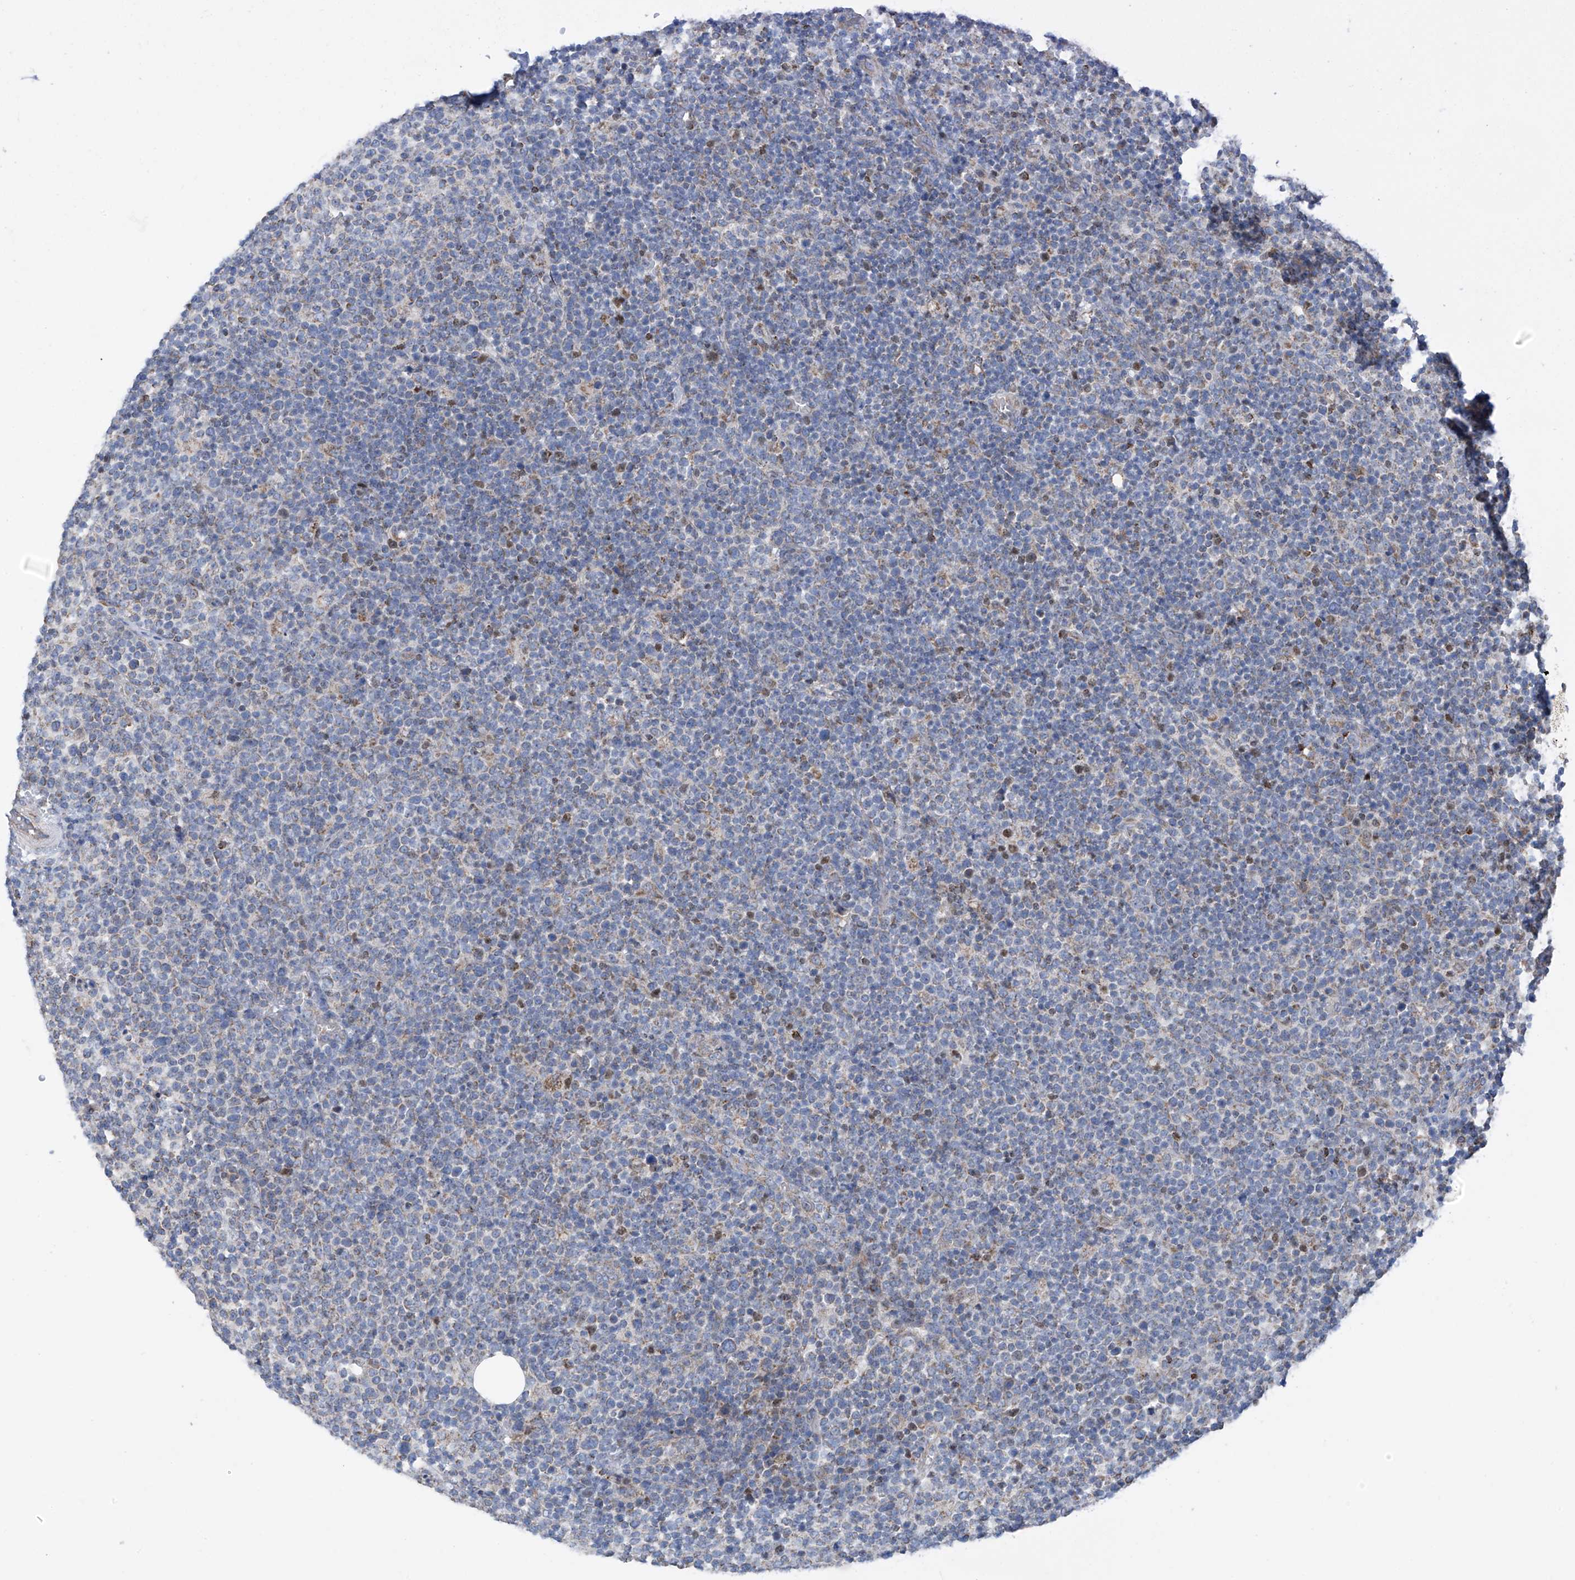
{"staining": {"intensity": "weak", "quantity": "<25%", "location": "cytoplasmic/membranous"}, "tissue": "lymphoma", "cell_type": "Tumor cells", "image_type": "cancer", "snomed": [{"axis": "morphology", "description": "Malignant lymphoma, non-Hodgkin's type, High grade"}, {"axis": "topography", "description": "Lymph node"}], "caption": "The IHC photomicrograph has no significant expression in tumor cells of high-grade malignant lymphoma, non-Hodgkin's type tissue.", "gene": "EOMES", "patient": {"sex": "male", "age": 61}}